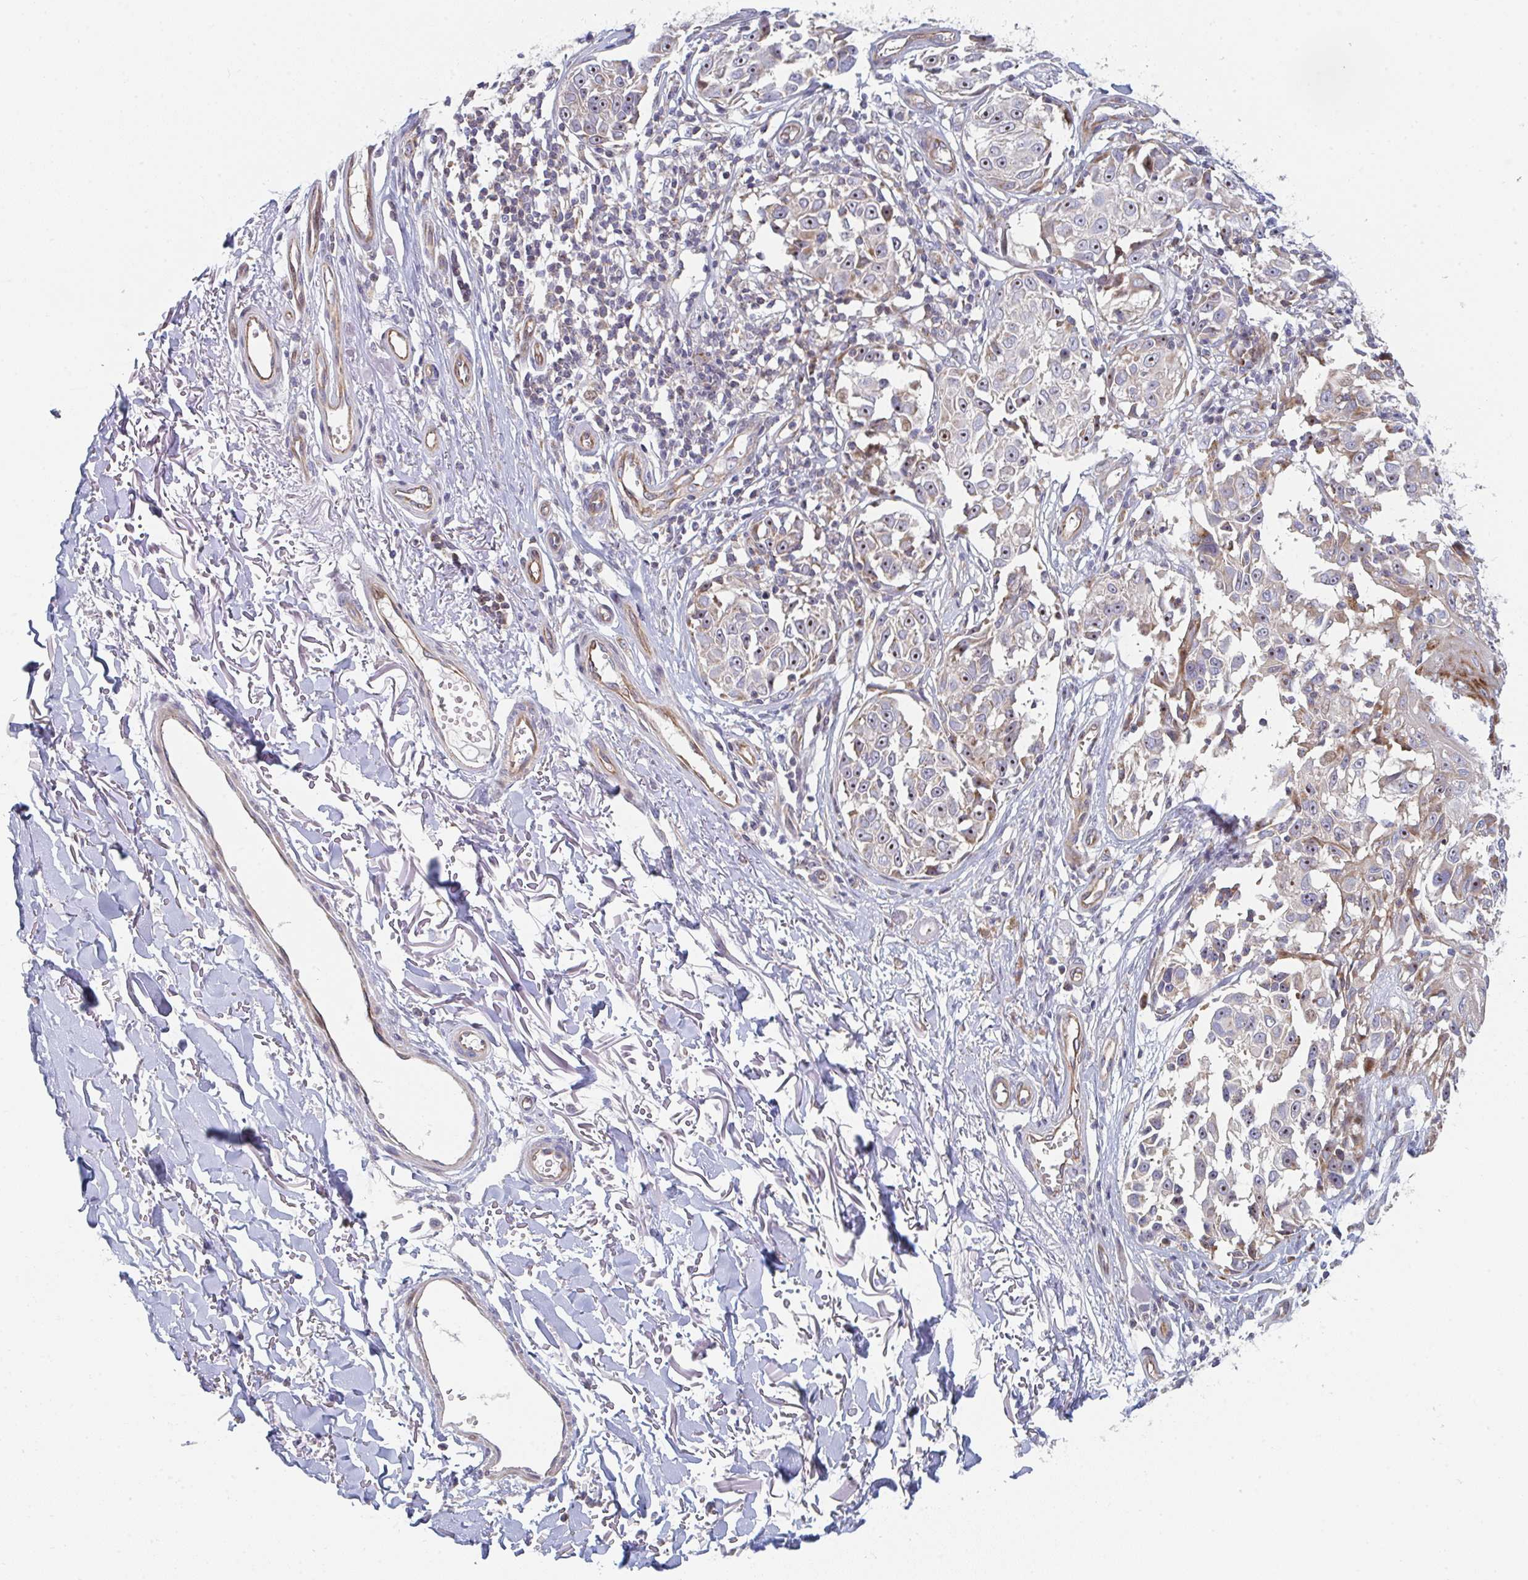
{"staining": {"intensity": "moderate", "quantity": ">75%", "location": "cytoplasmic/membranous,nuclear"}, "tissue": "melanoma", "cell_type": "Tumor cells", "image_type": "cancer", "snomed": [{"axis": "morphology", "description": "Malignant melanoma, NOS"}, {"axis": "topography", "description": "Skin"}], "caption": "Immunohistochemistry (DAB) staining of human malignant melanoma shows moderate cytoplasmic/membranous and nuclear protein staining in approximately >75% of tumor cells.", "gene": "ZNF644", "patient": {"sex": "male", "age": 73}}